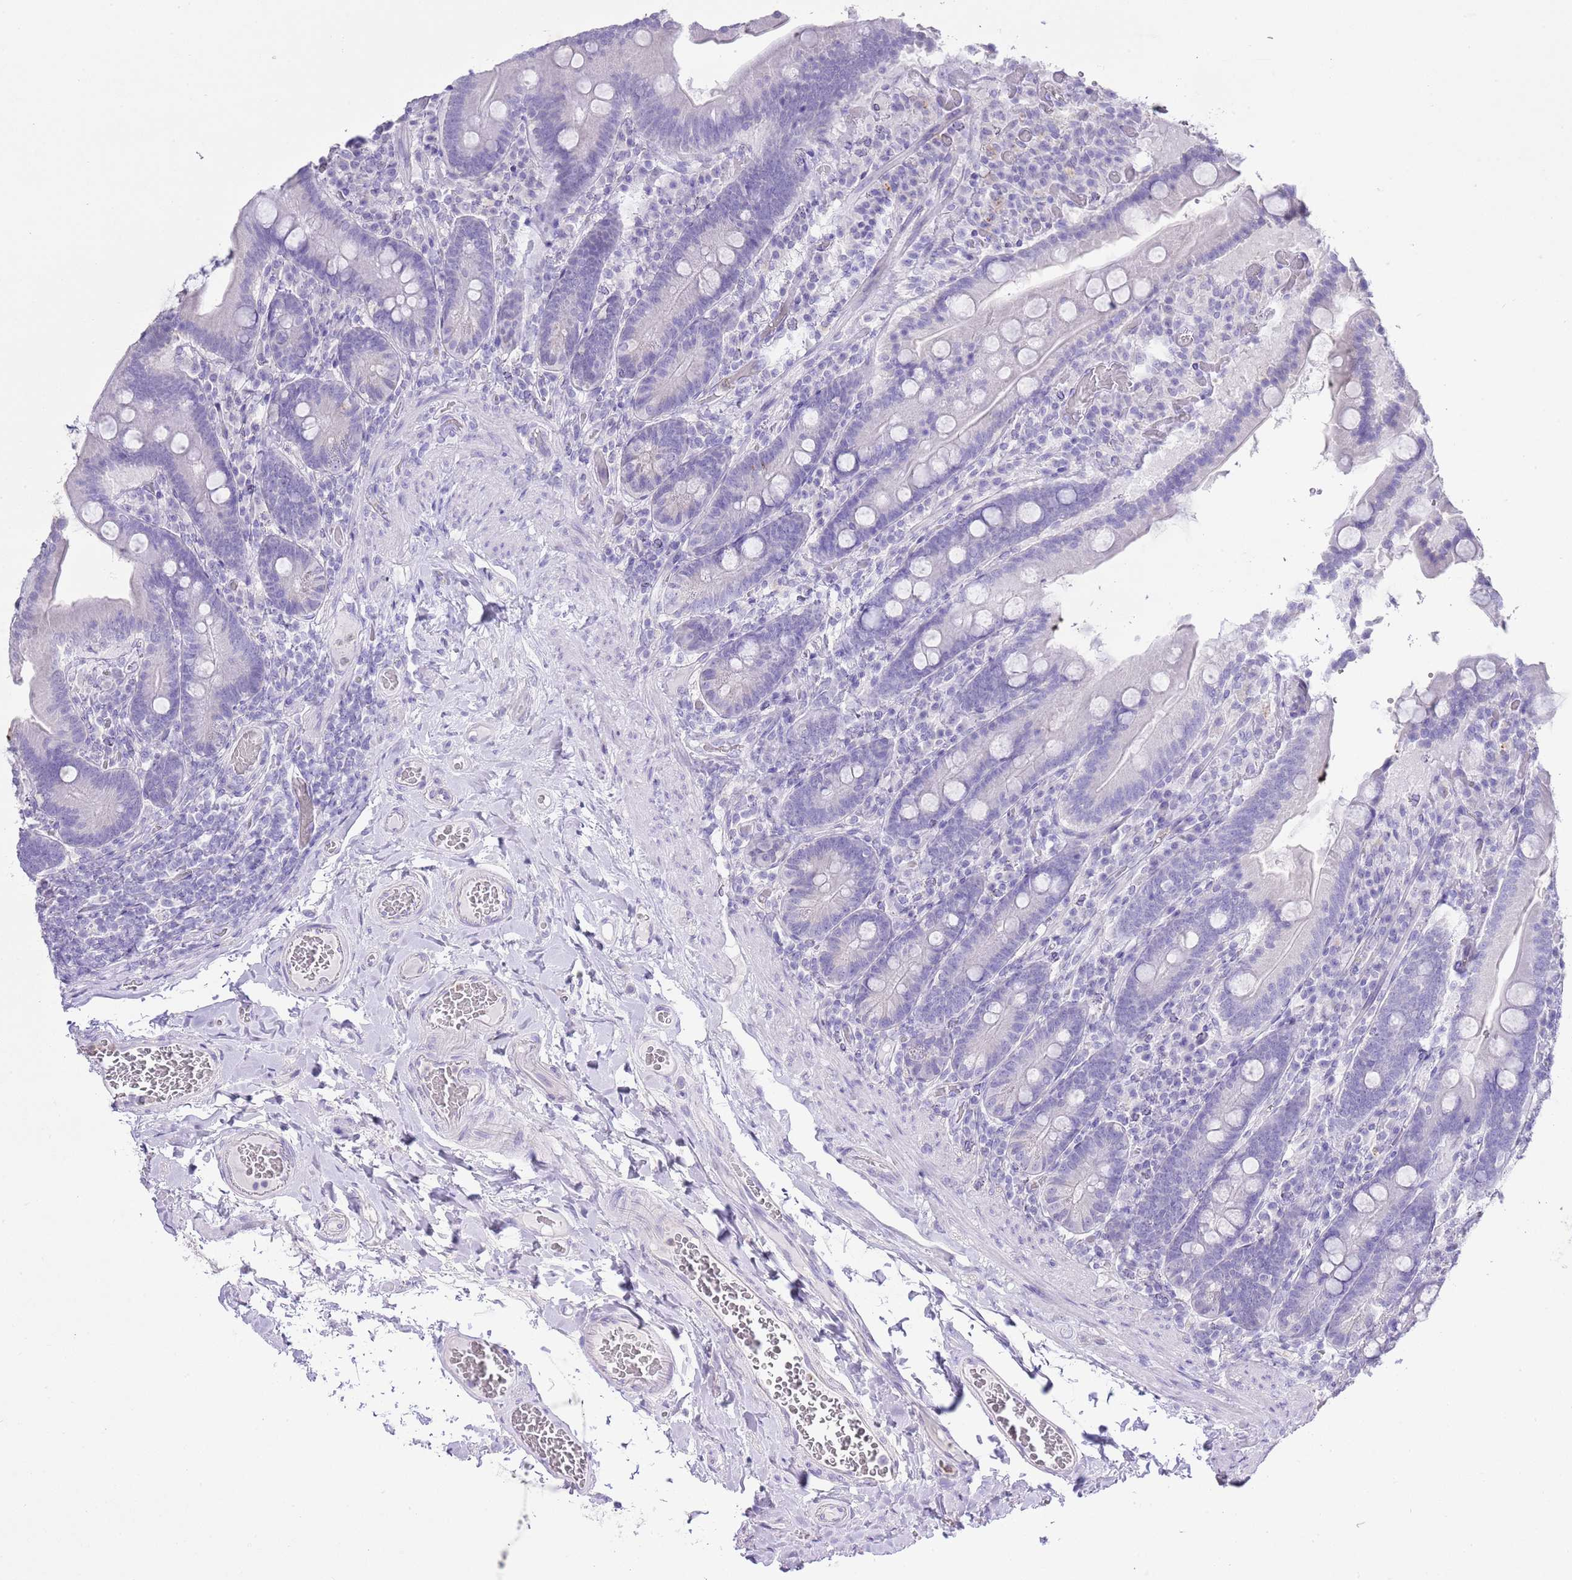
{"staining": {"intensity": "negative", "quantity": "none", "location": "none"}, "tissue": "duodenum", "cell_type": "Glandular cells", "image_type": "normal", "snomed": [{"axis": "morphology", "description": "Normal tissue, NOS"}, {"axis": "topography", "description": "Duodenum"}], "caption": "Immunohistochemistry (IHC) of benign duodenum displays no expression in glandular cells. (Immunohistochemistry (IHC), brightfield microscopy, high magnification).", "gene": "OR2Z1", "patient": {"sex": "female", "age": 62}}